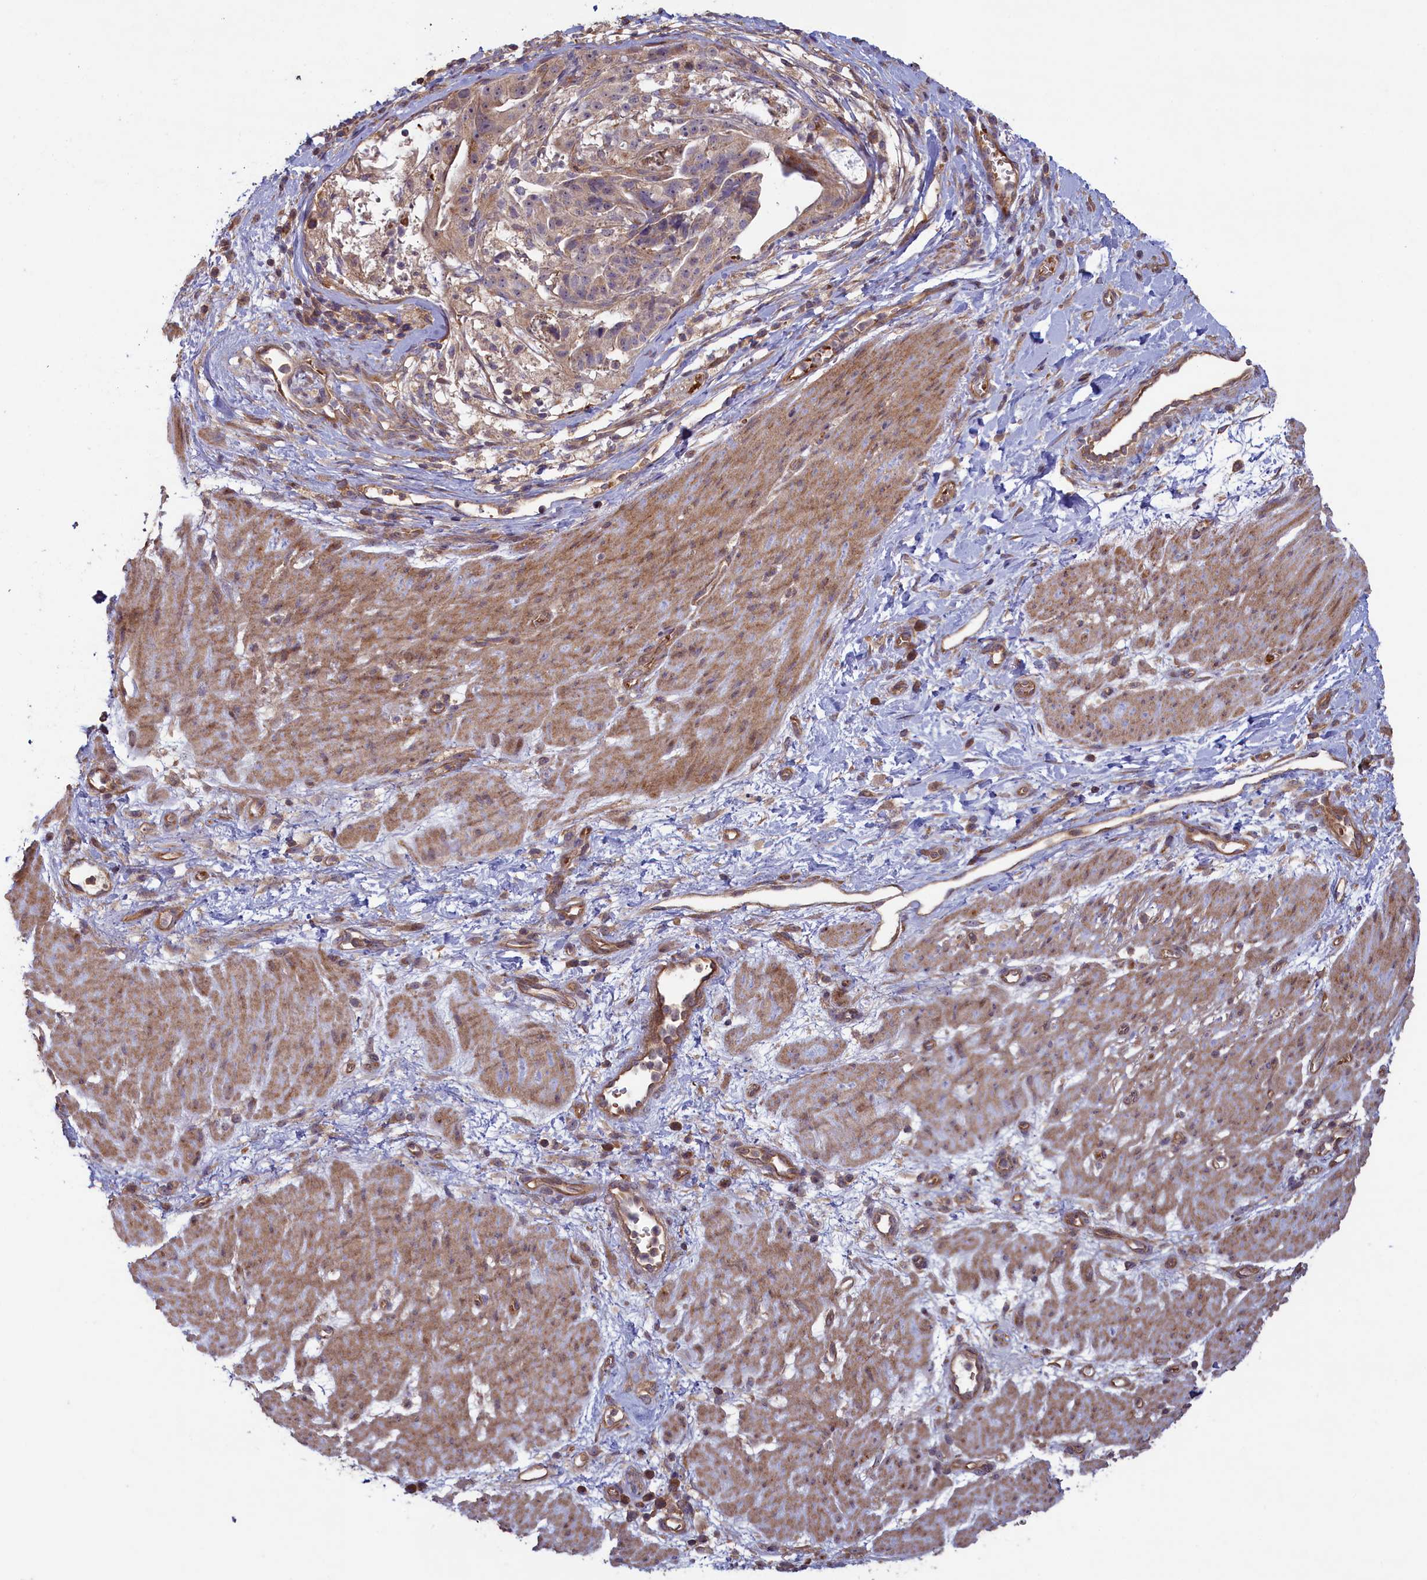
{"staining": {"intensity": "weak", "quantity": "25%-75%", "location": "cytoplasmic/membranous"}, "tissue": "stomach cancer", "cell_type": "Tumor cells", "image_type": "cancer", "snomed": [{"axis": "morphology", "description": "Adenocarcinoma, NOS"}, {"axis": "topography", "description": "Stomach"}], "caption": "An image of stomach adenocarcinoma stained for a protein shows weak cytoplasmic/membranous brown staining in tumor cells.", "gene": "CIAO2B", "patient": {"sex": "male", "age": 48}}